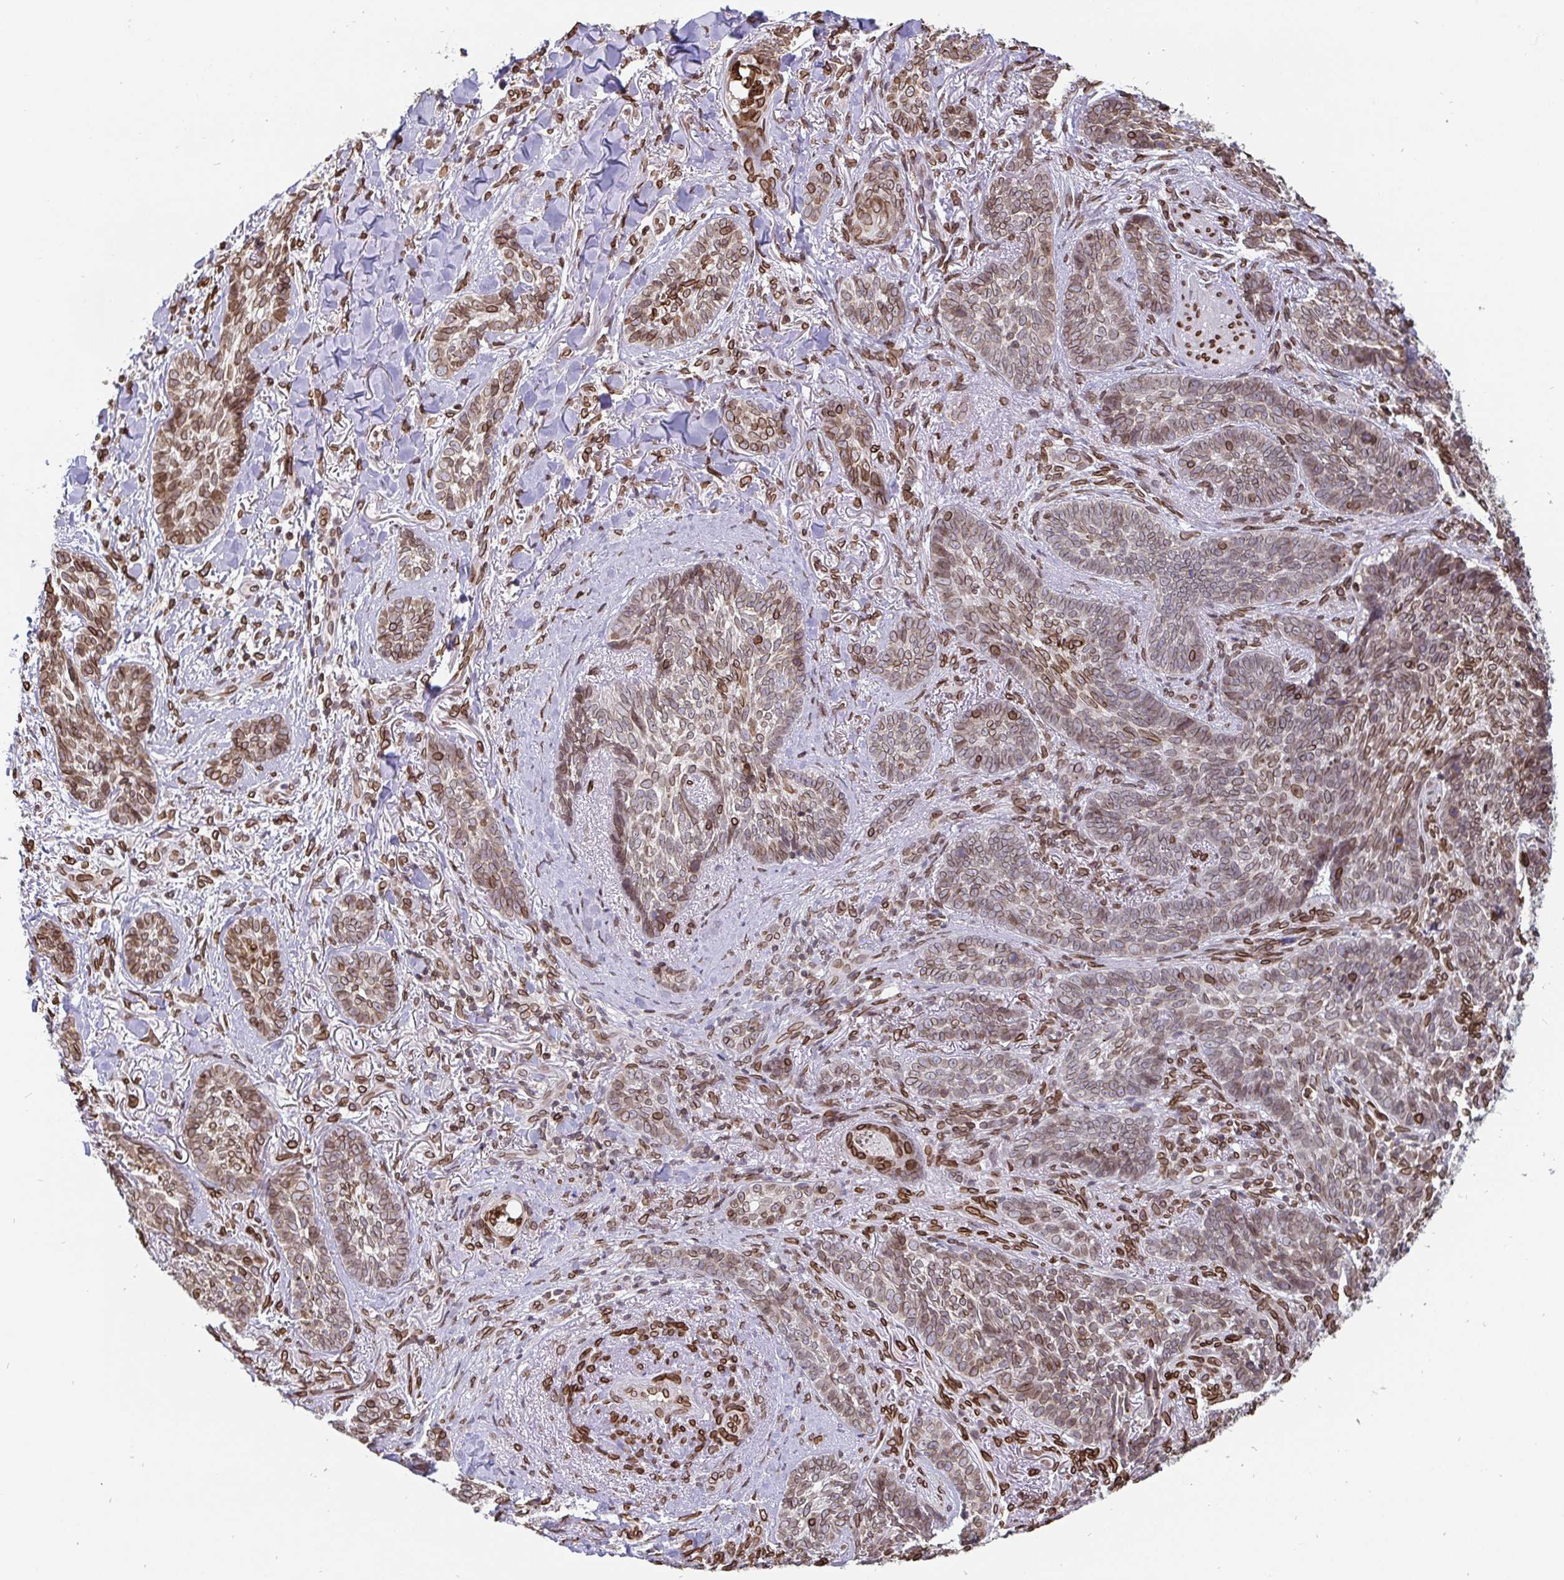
{"staining": {"intensity": "weak", "quantity": "25%-75%", "location": "cytoplasmic/membranous,nuclear"}, "tissue": "skin cancer", "cell_type": "Tumor cells", "image_type": "cancer", "snomed": [{"axis": "morphology", "description": "Basal cell carcinoma"}, {"axis": "topography", "description": "Skin"}, {"axis": "topography", "description": "Skin of face"}], "caption": "Immunohistochemistry (IHC) image of skin basal cell carcinoma stained for a protein (brown), which displays low levels of weak cytoplasmic/membranous and nuclear staining in approximately 25%-75% of tumor cells.", "gene": "EMD", "patient": {"sex": "male", "age": 88}}